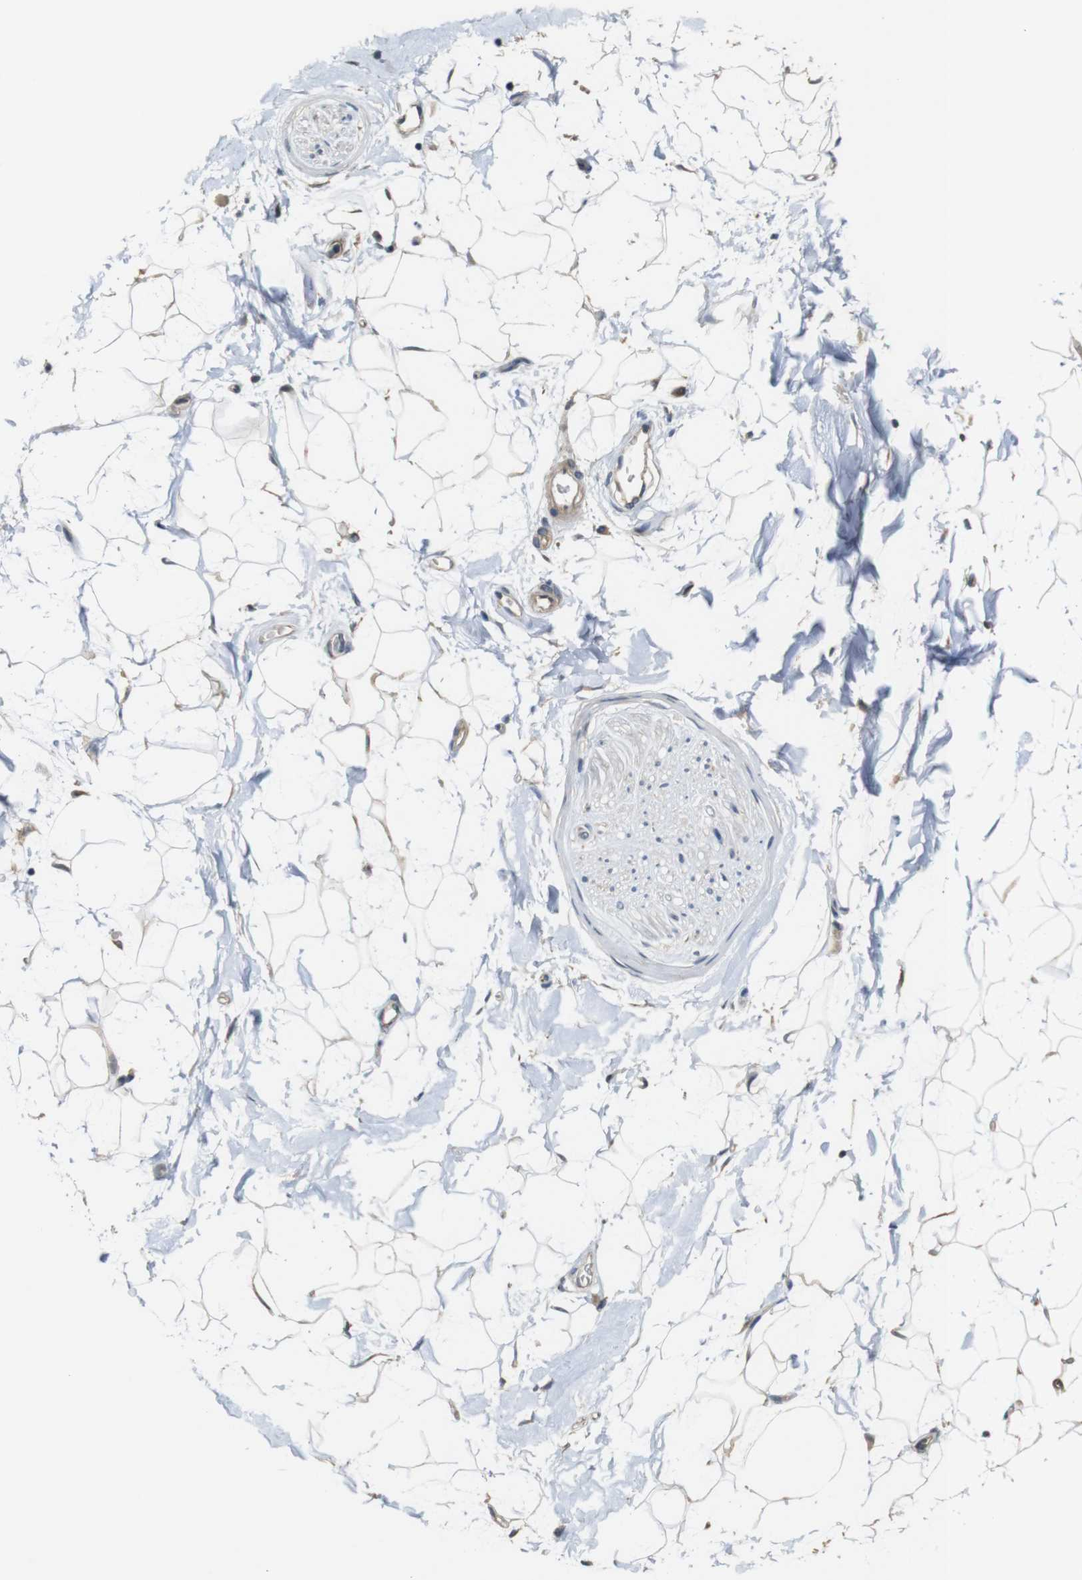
{"staining": {"intensity": "weak", "quantity": "25%-75%", "location": "cytoplasmic/membranous"}, "tissue": "adipose tissue", "cell_type": "Adipocytes", "image_type": "normal", "snomed": [{"axis": "morphology", "description": "Normal tissue, NOS"}, {"axis": "topography", "description": "Soft tissue"}], "caption": "An image showing weak cytoplasmic/membranous expression in about 25%-75% of adipocytes in unremarkable adipose tissue, as visualized by brown immunohistochemical staining.", "gene": "CDC34", "patient": {"sex": "male", "age": 72}}